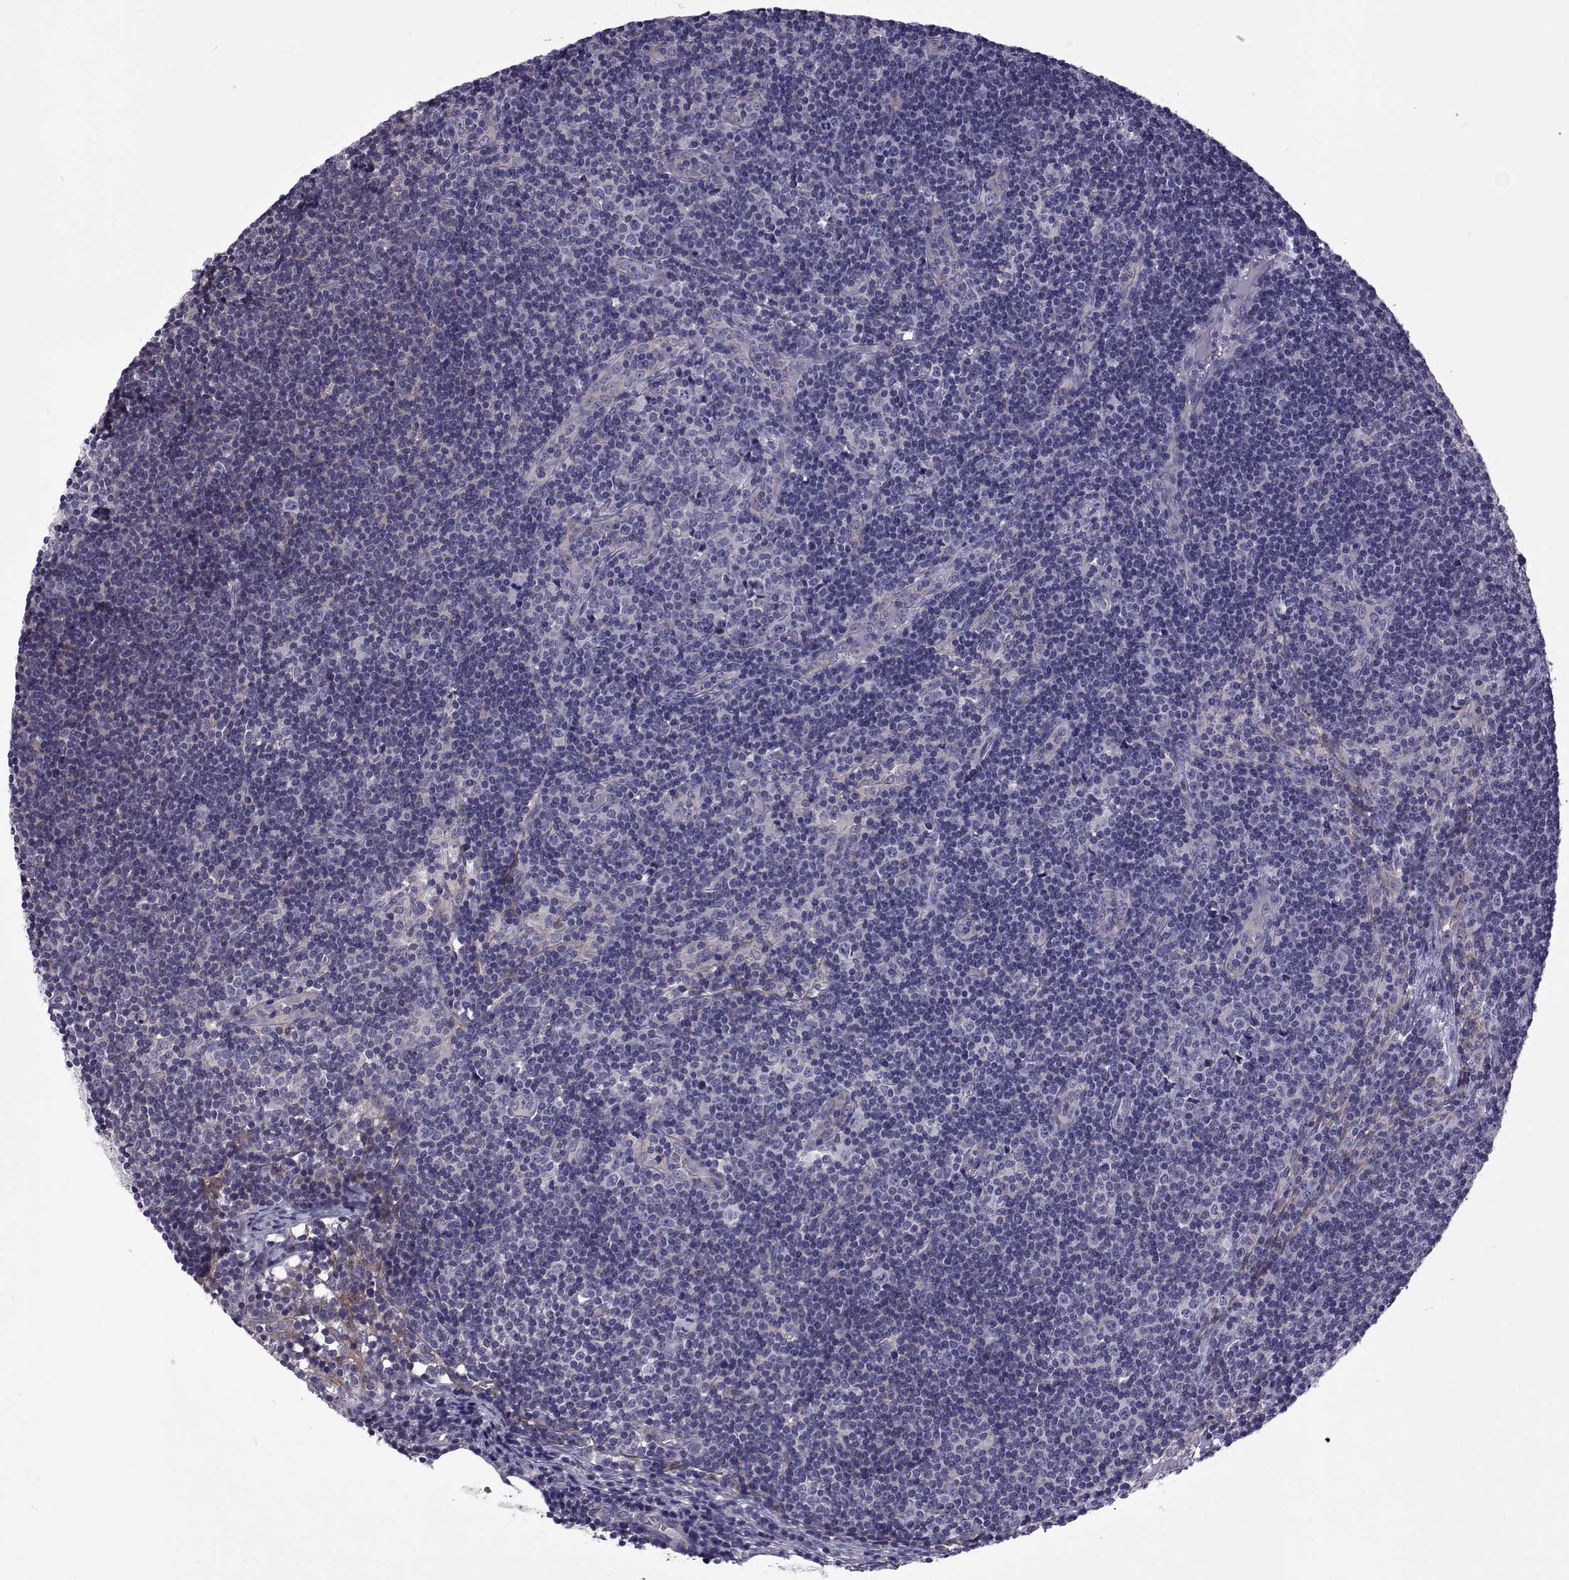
{"staining": {"intensity": "negative", "quantity": "none", "location": "none"}, "tissue": "lymph node", "cell_type": "Germinal center cells", "image_type": "normal", "snomed": [{"axis": "morphology", "description": "Normal tissue, NOS"}, {"axis": "topography", "description": "Lymph node"}], "caption": "This is an IHC micrograph of unremarkable lymph node. There is no positivity in germinal center cells.", "gene": "TCF15", "patient": {"sex": "female", "age": 41}}